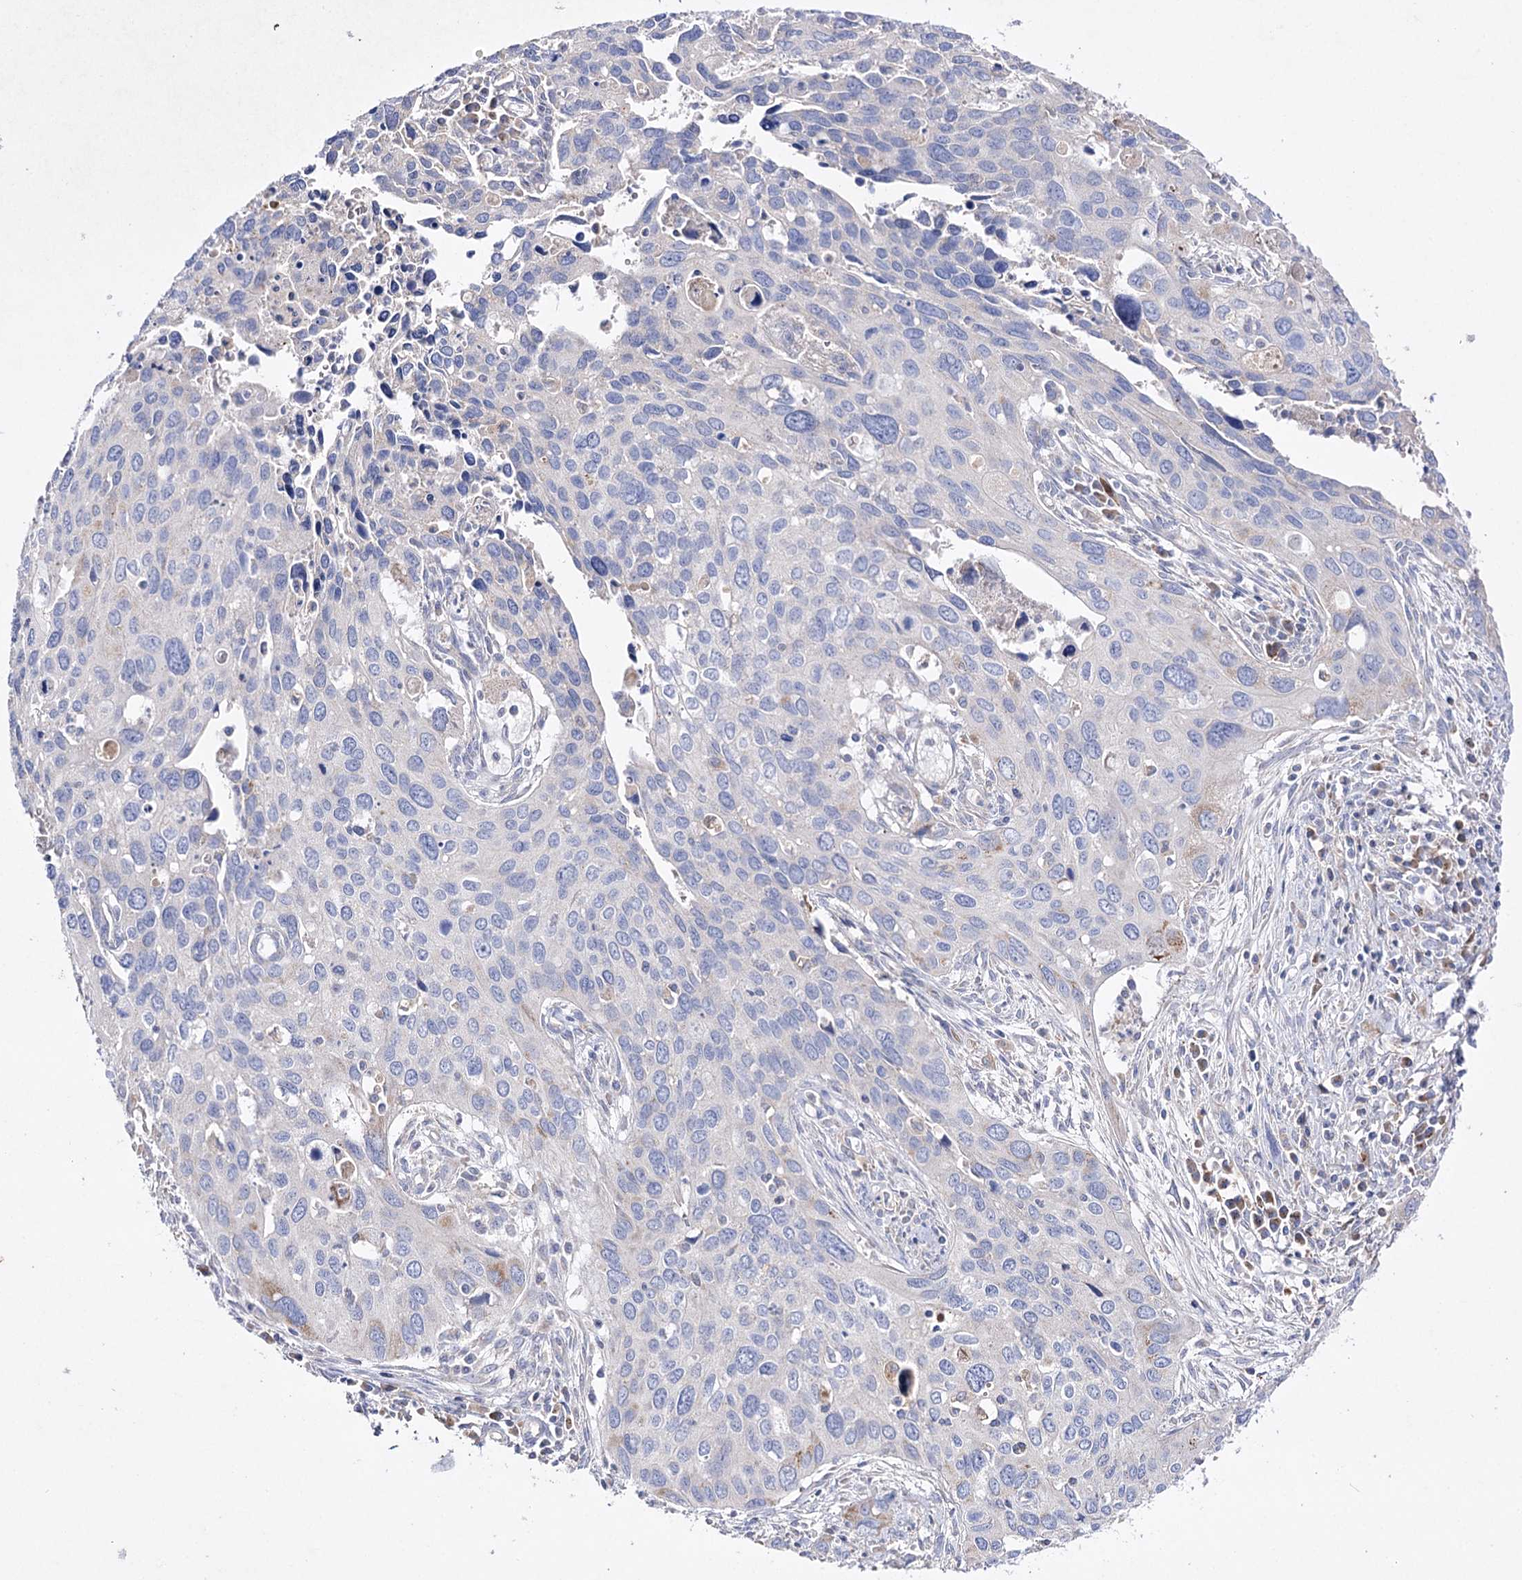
{"staining": {"intensity": "negative", "quantity": "none", "location": "none"}, "tissue": "cervical cancer", "cell_type": "Tumor cells", "image_type": "cancer", "snomed": [{"axis": "morphology", "description": "Squamous cell carcinoma, NOS"}, {"axis": "topography", "description": "Cervix"}], "caption": "Human squamous cell carcinoma (cervical) stained for a protein using immunohistochemistry (IHC) demonstrates no expression in tumor cells.", "gene": "NAGLU", "patient": {"sex": "female", "age": 55}}